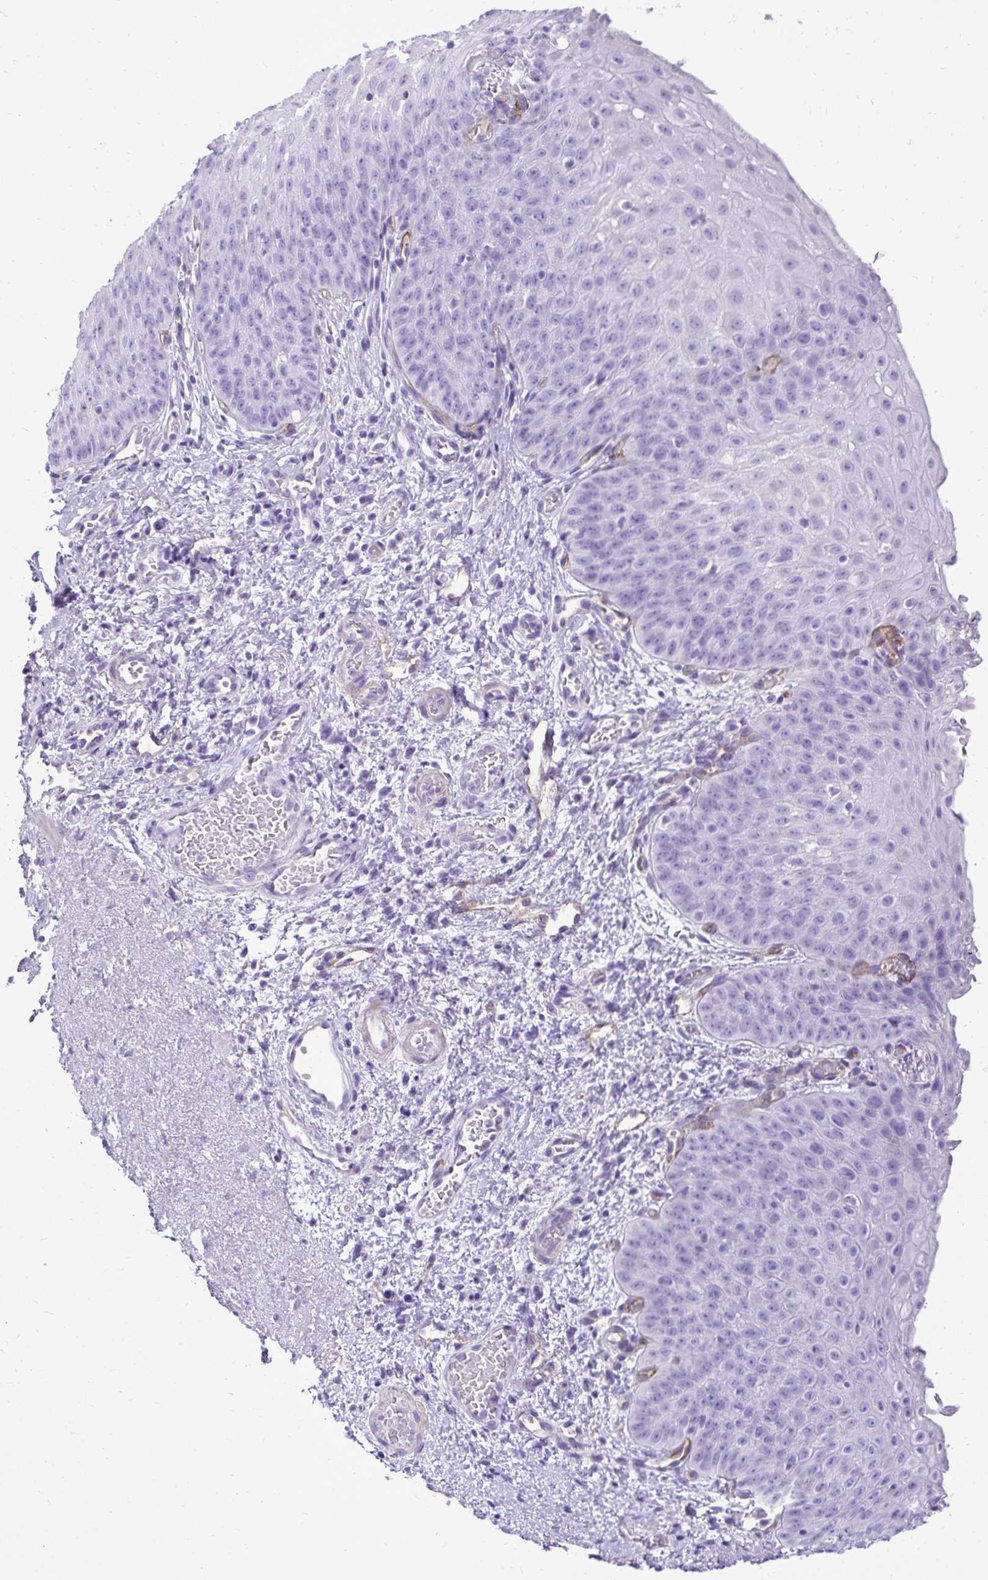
{"staining": {"intensity": "negative", "quantity": "none", "location": "none"}, "tissue": "esophagus", "cell_type": "Squamous epithelial cells", "image_type": "normal", "snomed": [{"axis": "morphology", "description": "Normal tissue, NOS"}, {"axis": "topography", "description": "Esophagus"}], "caption": "This is a image of immunohistochemistry staining of benign esophagus, which shows no positivity in squamous epithelial cells. (Brightfield microscopy of DAB IHC at high magnification).", "gene": "PELI3", "patient": {"sex": "male", "age": 71}}